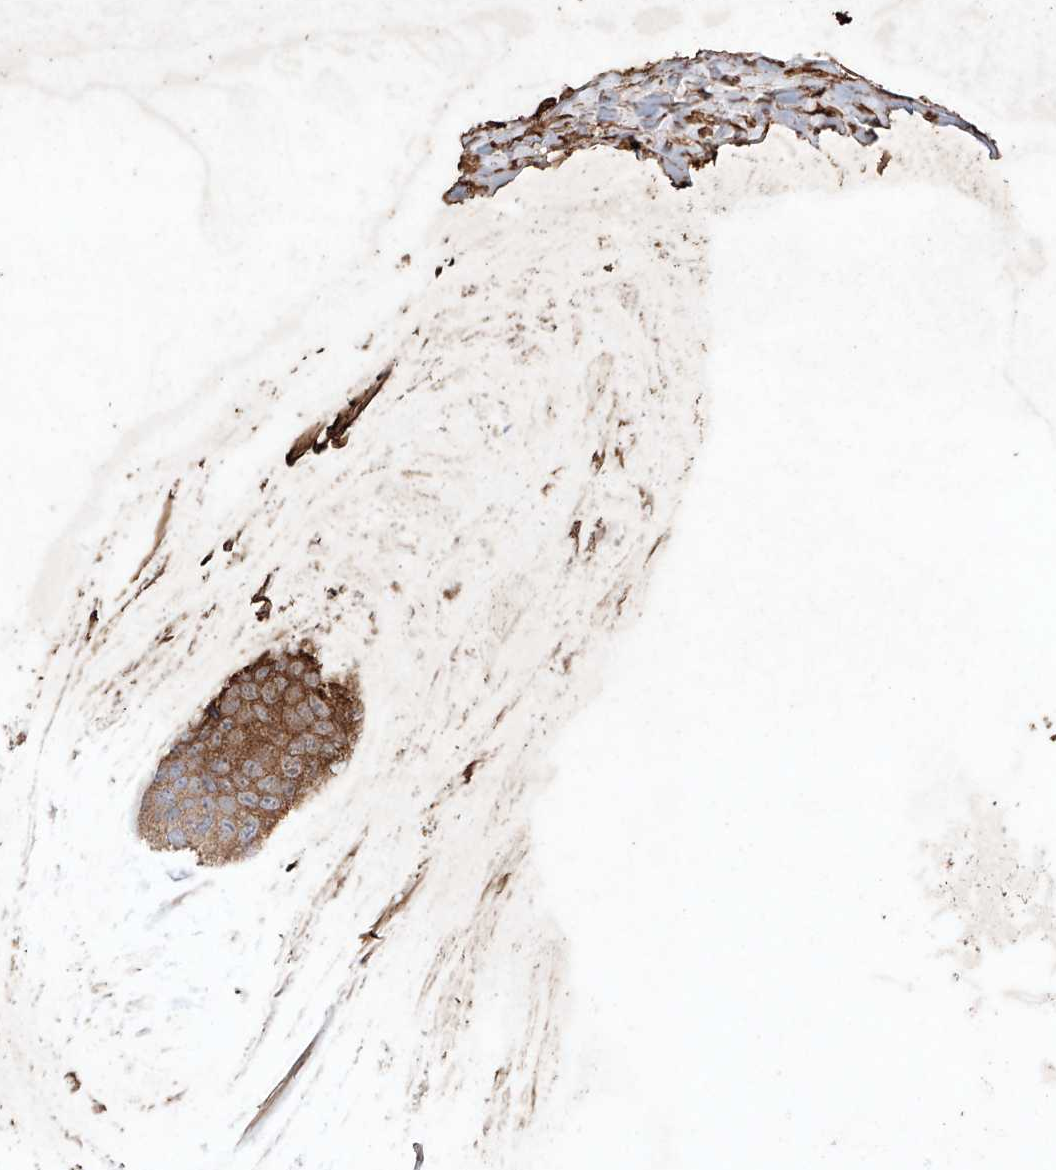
{"staining": {"intensity": "moderate", "quantity": ">75%", "location": "cytoplasmic/membranous"}, "tissue": "prostate cancer", "cell_type": "Tumor cells", "image_type": "cancer", "snomed": [{"axis": "morphology", "description": "Adenocarcinoma, High grade"}, {"axis": "topography", "description": "Prostate"}], "caption": "Immunohistochemistry (IHC) (DAB (3,3'-diaminobenzidine)) staining of prostate cancer shows moderate cytoplasmic/membranous protein staining in approximately >75% of tumor cells.", "gene": "M6PR", "patient": {"sex": "male", "age": 56}}